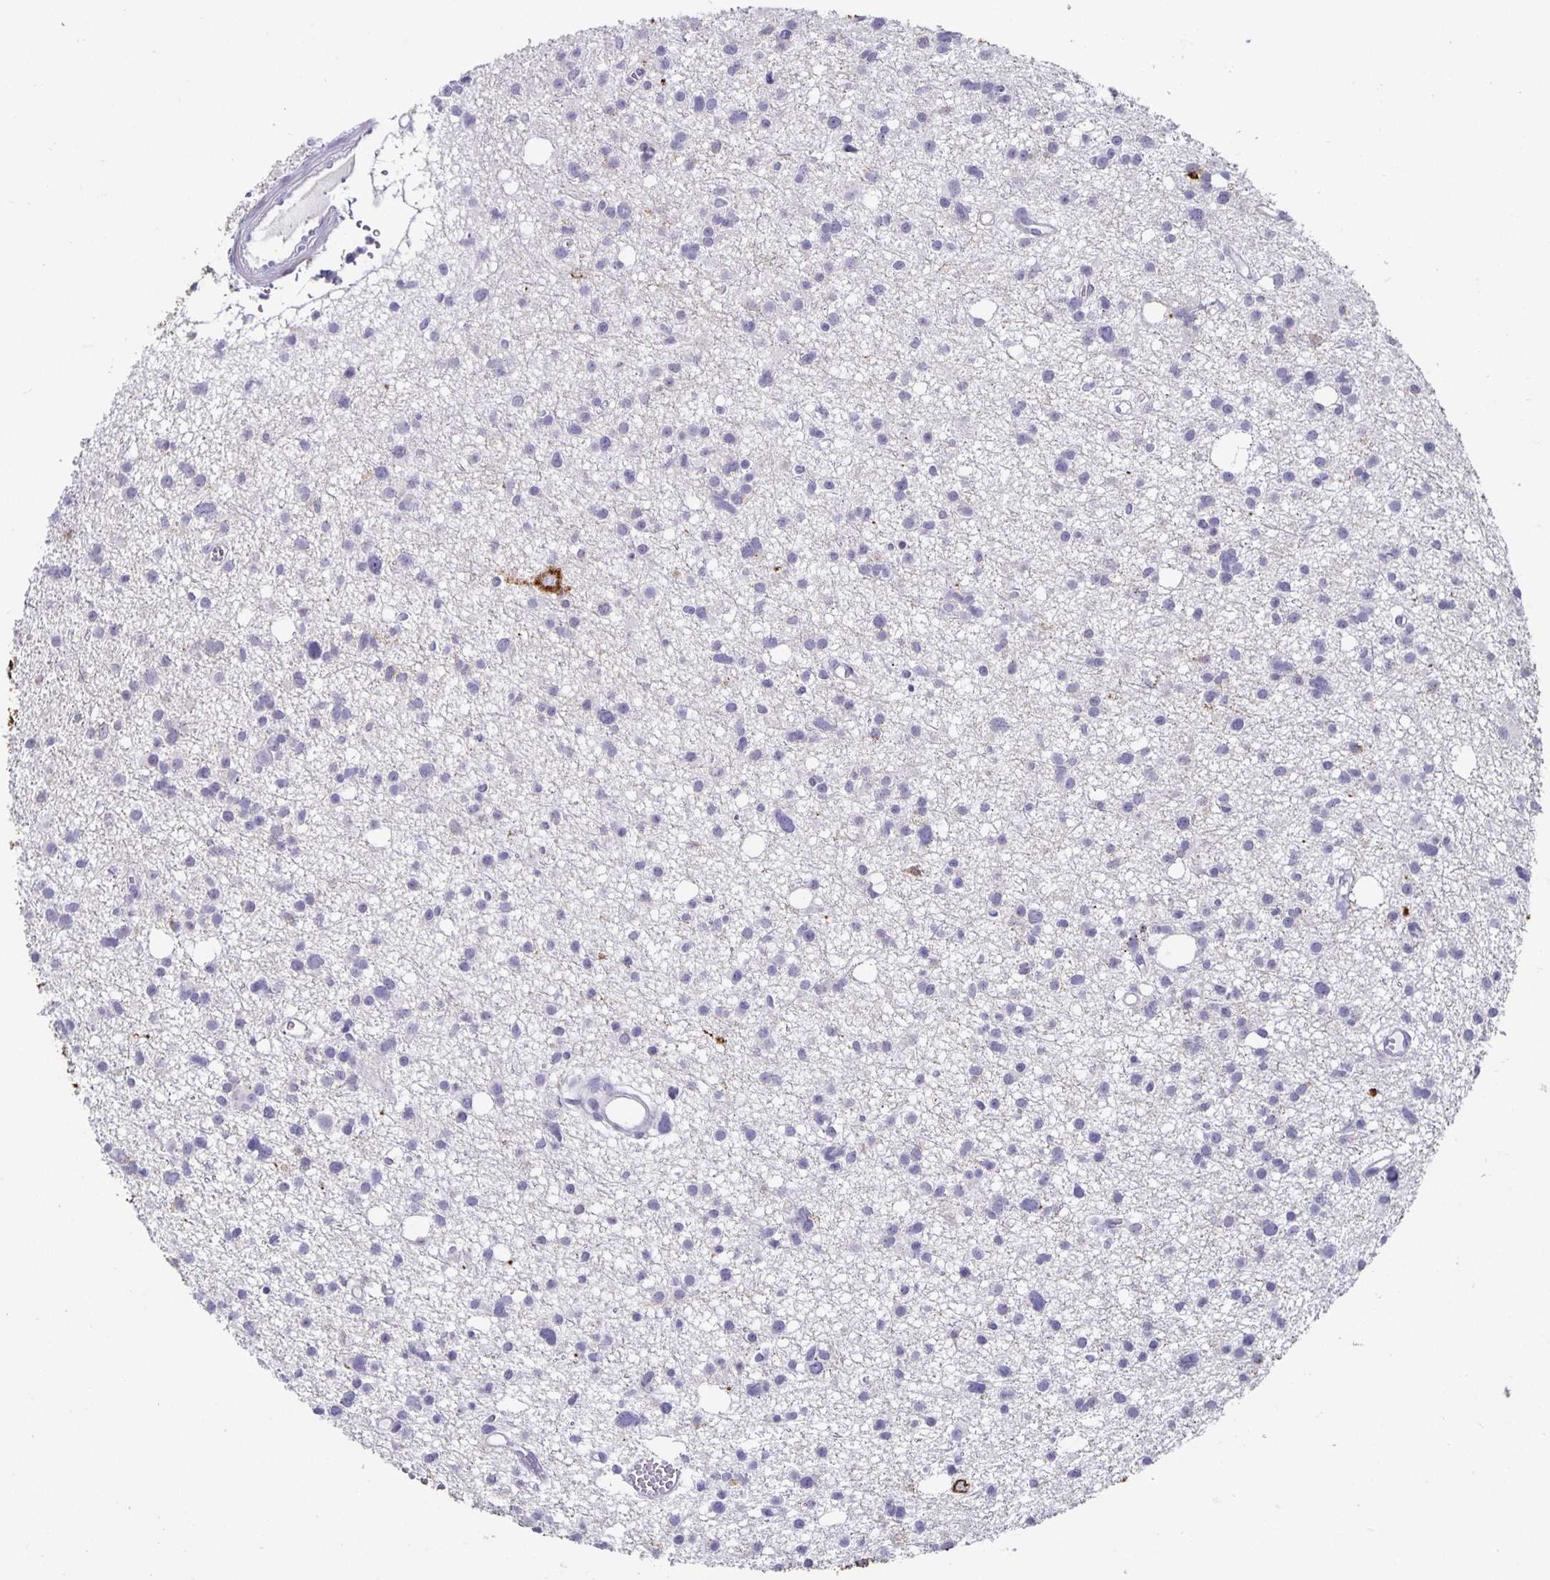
{"staining": {"intensity": "negative", "quantity": "none", "location": "none"}, "tissue": "glioma", "cell_type": "Tumor cells", "image_type": "cancer", "snomed": [{"axis": "morphology", "description": "Glioma, malignant, High grade"}, {"axis": "topography", "description": "Brain"}], "caption": "DAB (3,3'-diaminobenzidine) immunohistochemical staining of glioma demonstrates no significant positivity in tumor cells.", "gene": "CHGA", "patient": {"sex": "male", "age": 23}}